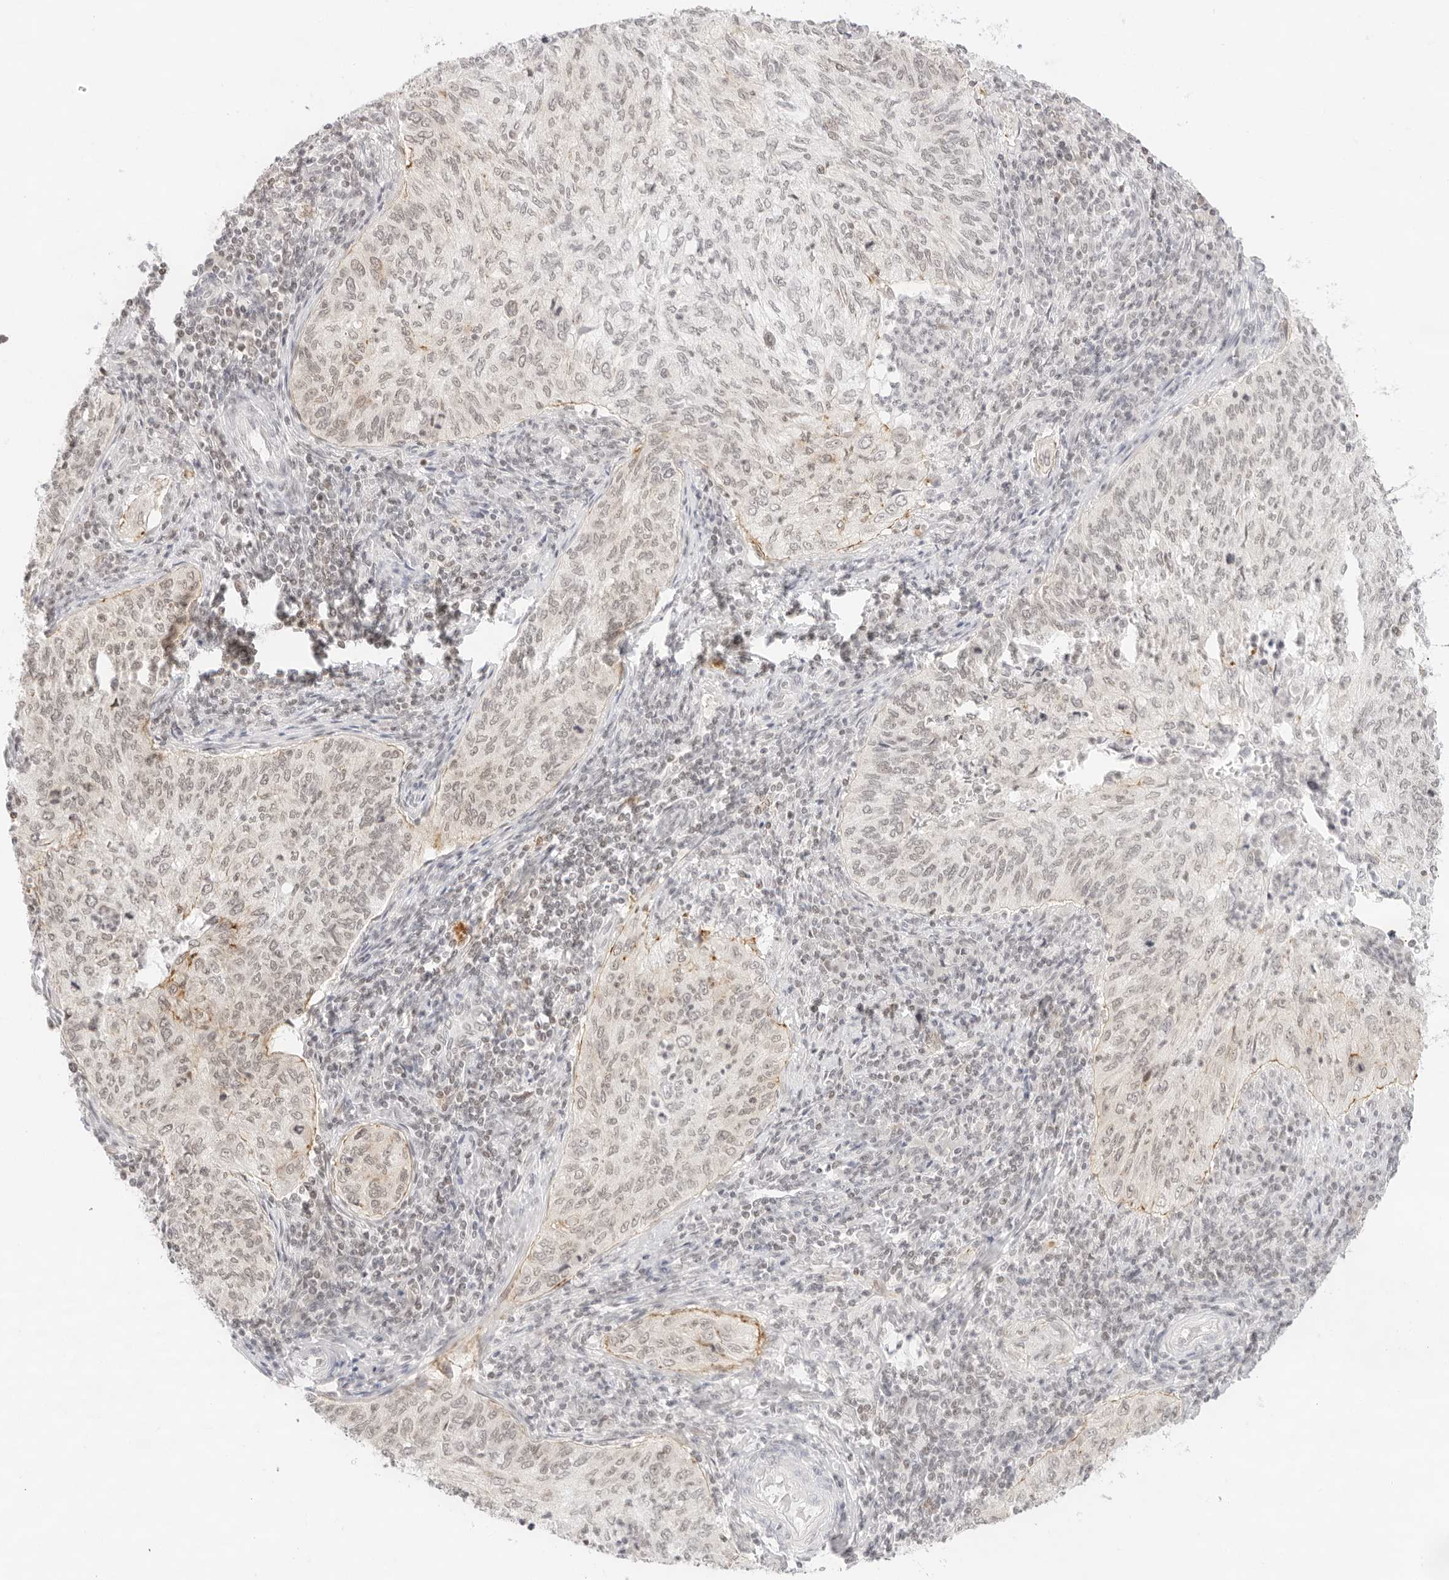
{"staining": {"intensity": "moderate", "quantity": "<25%", "location": "cytoplasmic/membranous"}, "tissue": "cervical cancer", "cell_type": "Tumor cells", "image_type": "cancer", "snomed": [{"axis": "morphology", "description": "Squamous cell carcinoma, NOS"}, {"axis": "topography", "description": "Cervix"}], "caption": "A micrograph of human cervical cancer (squamous cell carcinoma) stained for a protein displays moderate cytoplasmic/membranous brown staining in tumor cells.", "gene": "GNAS", "patient": {"sex": "female", "age": 30}}